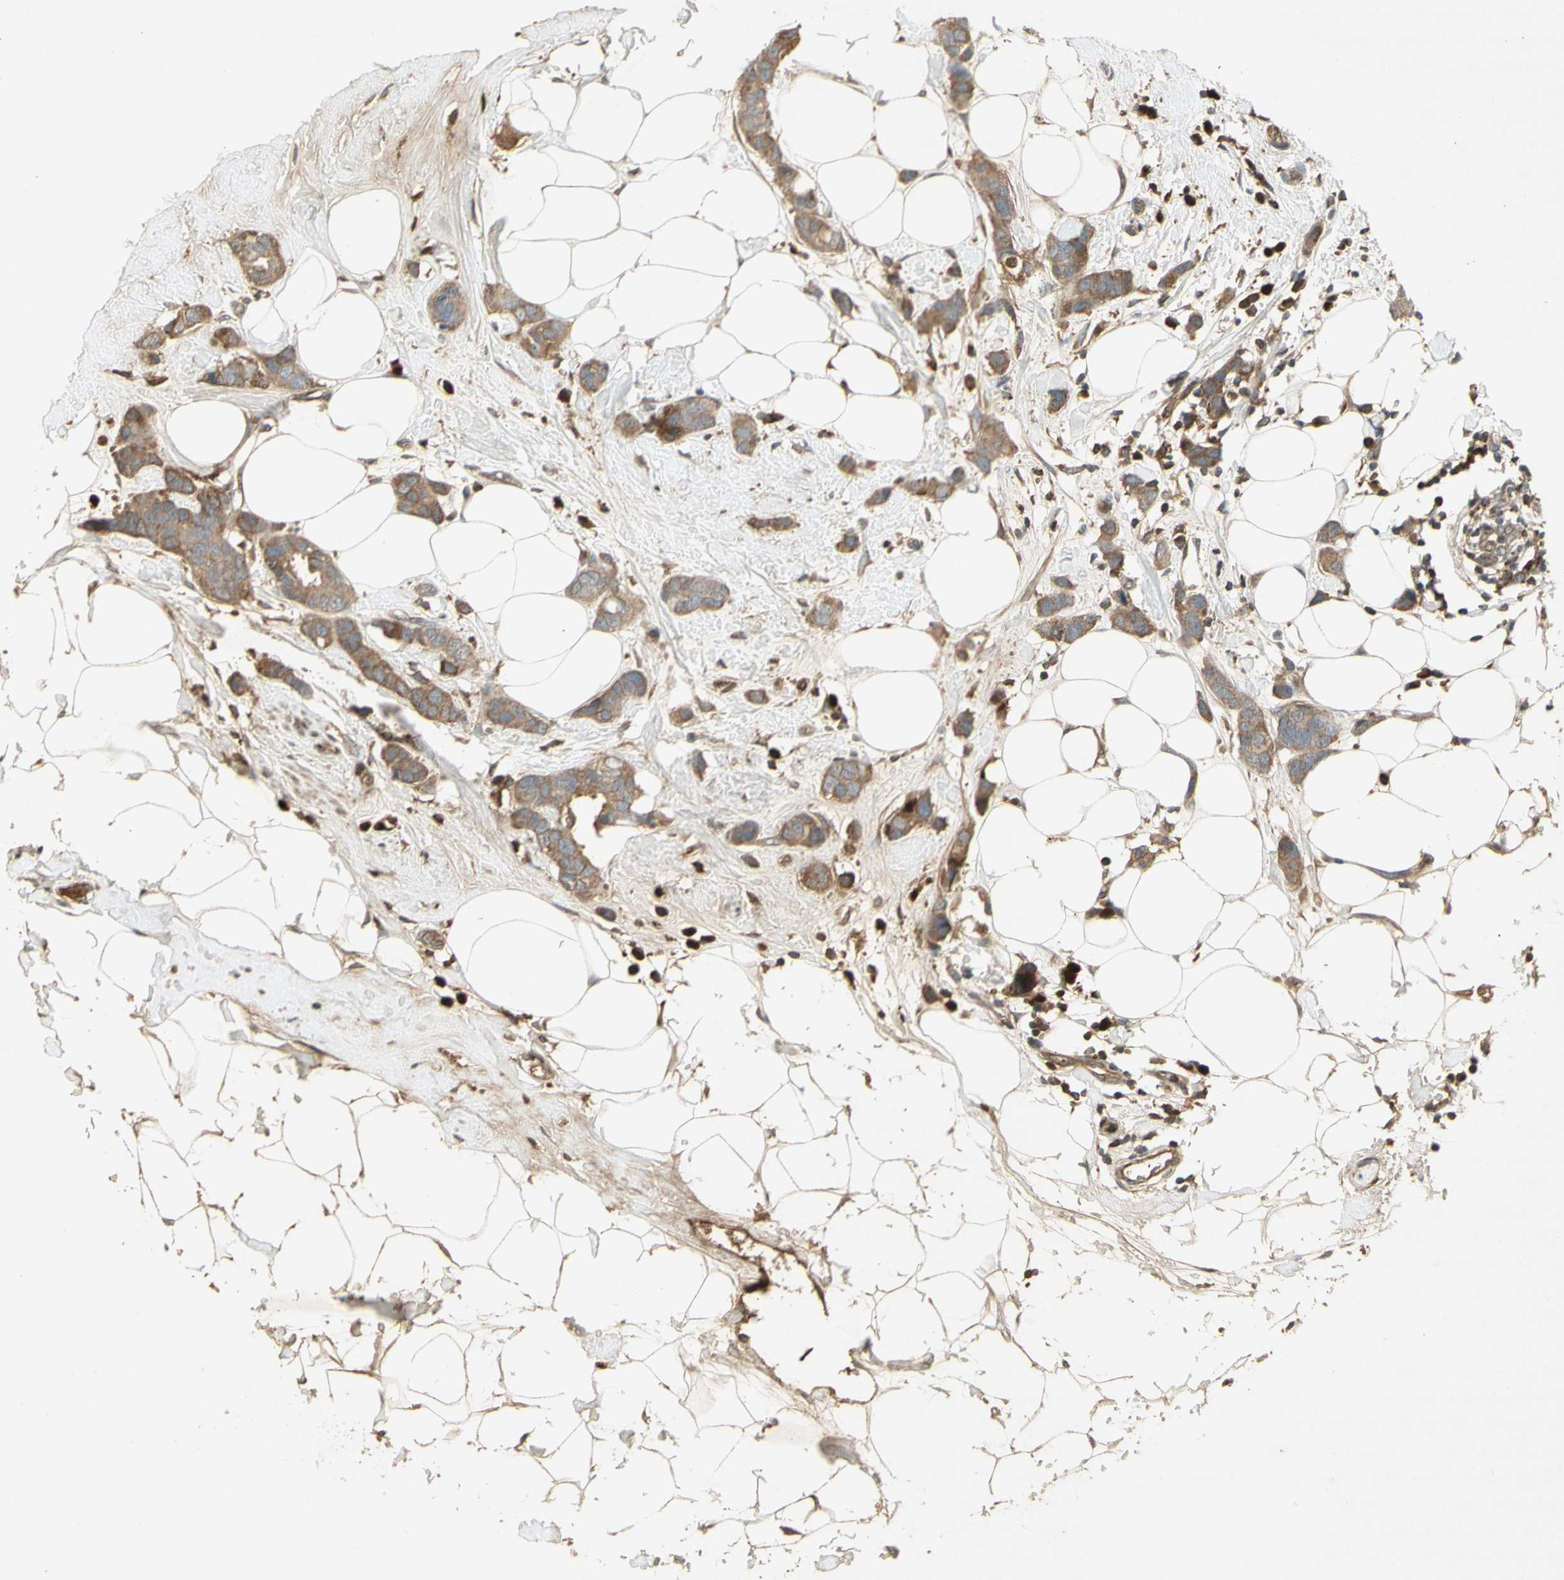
{"staining": {"intensity": "weak", "quantity": ">75%", "location": "cytoplasmic/membranous"}, "tissue": "breast cancer", "cell_type": "Tumor cells", "image_type": "cancer", "snomed": [{"axis": "morphology", "description": "Normal tissue, NOS"}, {"axis": "morphology", "description": "Duct carcinoma"}, {"axis": "topography", "description": "Breast"}], "caption": "A brown stain labels weak cytoplasmic/membranous expression of a protein in breast cancer (intraductal carcinoma) tumor cells.", "gene": "NRG4", "patient": {"sex": "female", "age": 50}}